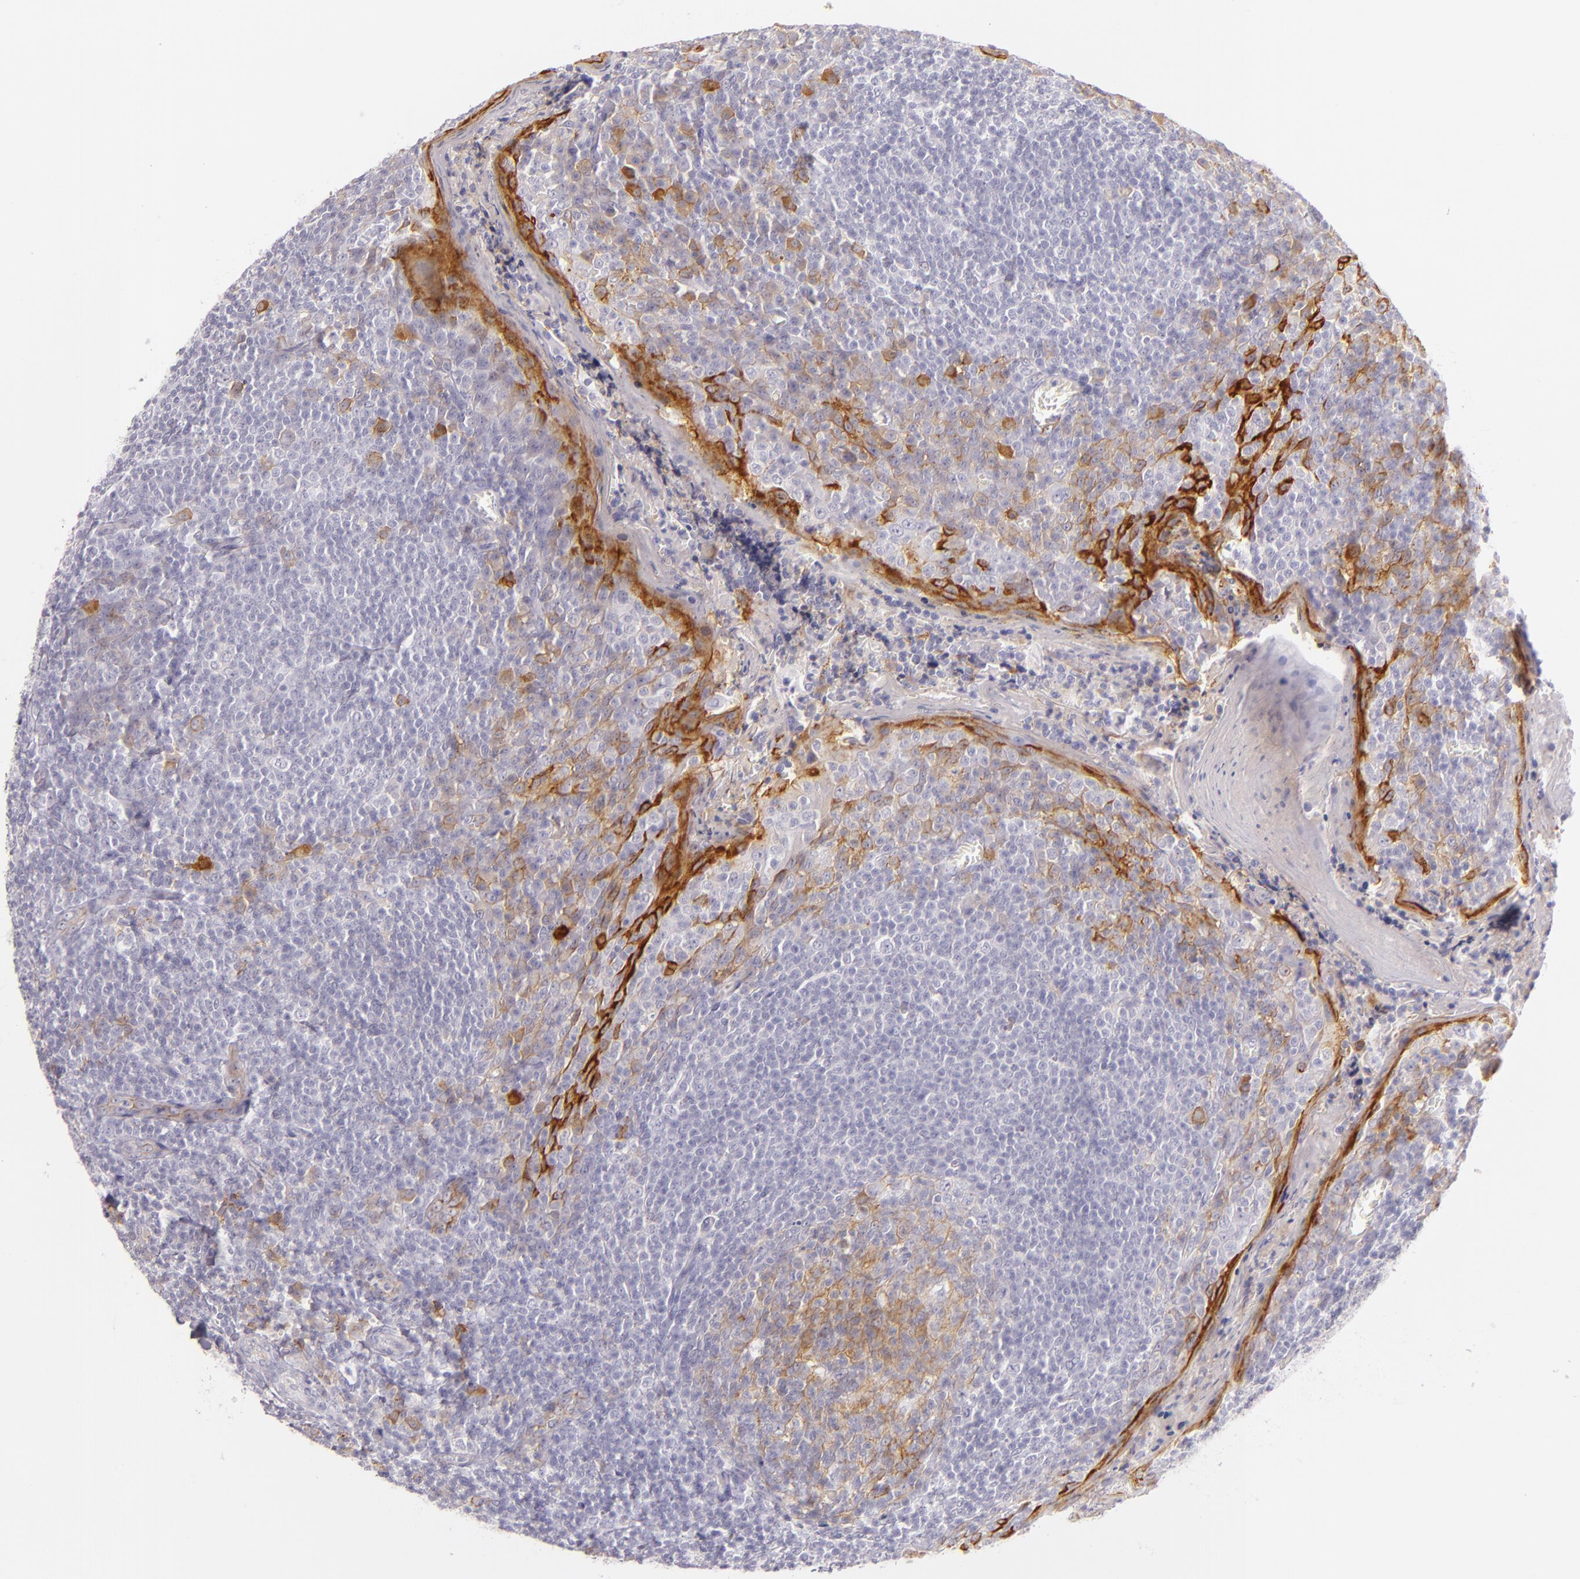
{"staining": {"intensity": "weak", "quantity": "25%-75%", "location": "cytoplasmic/membranous"}, "tissue": "tonsil", "cell_type": "Germinal center cells", "image_type": "normal", "snomed": [{"axis": "morphology", "description": "Normal tissue, NOS"}, {"axis": "topography", "description": "Tonsil"}], "caption": "Germinal center cells demonstrate low levels of weak cytoplasmic/membranous expression in approximately 25%-75% of cells in benign tonsil. (DAB IHC with brightfield microscopy, high magnification).", "gene": "ICAM1", "patient": {"sex": "male", "age": 31}}